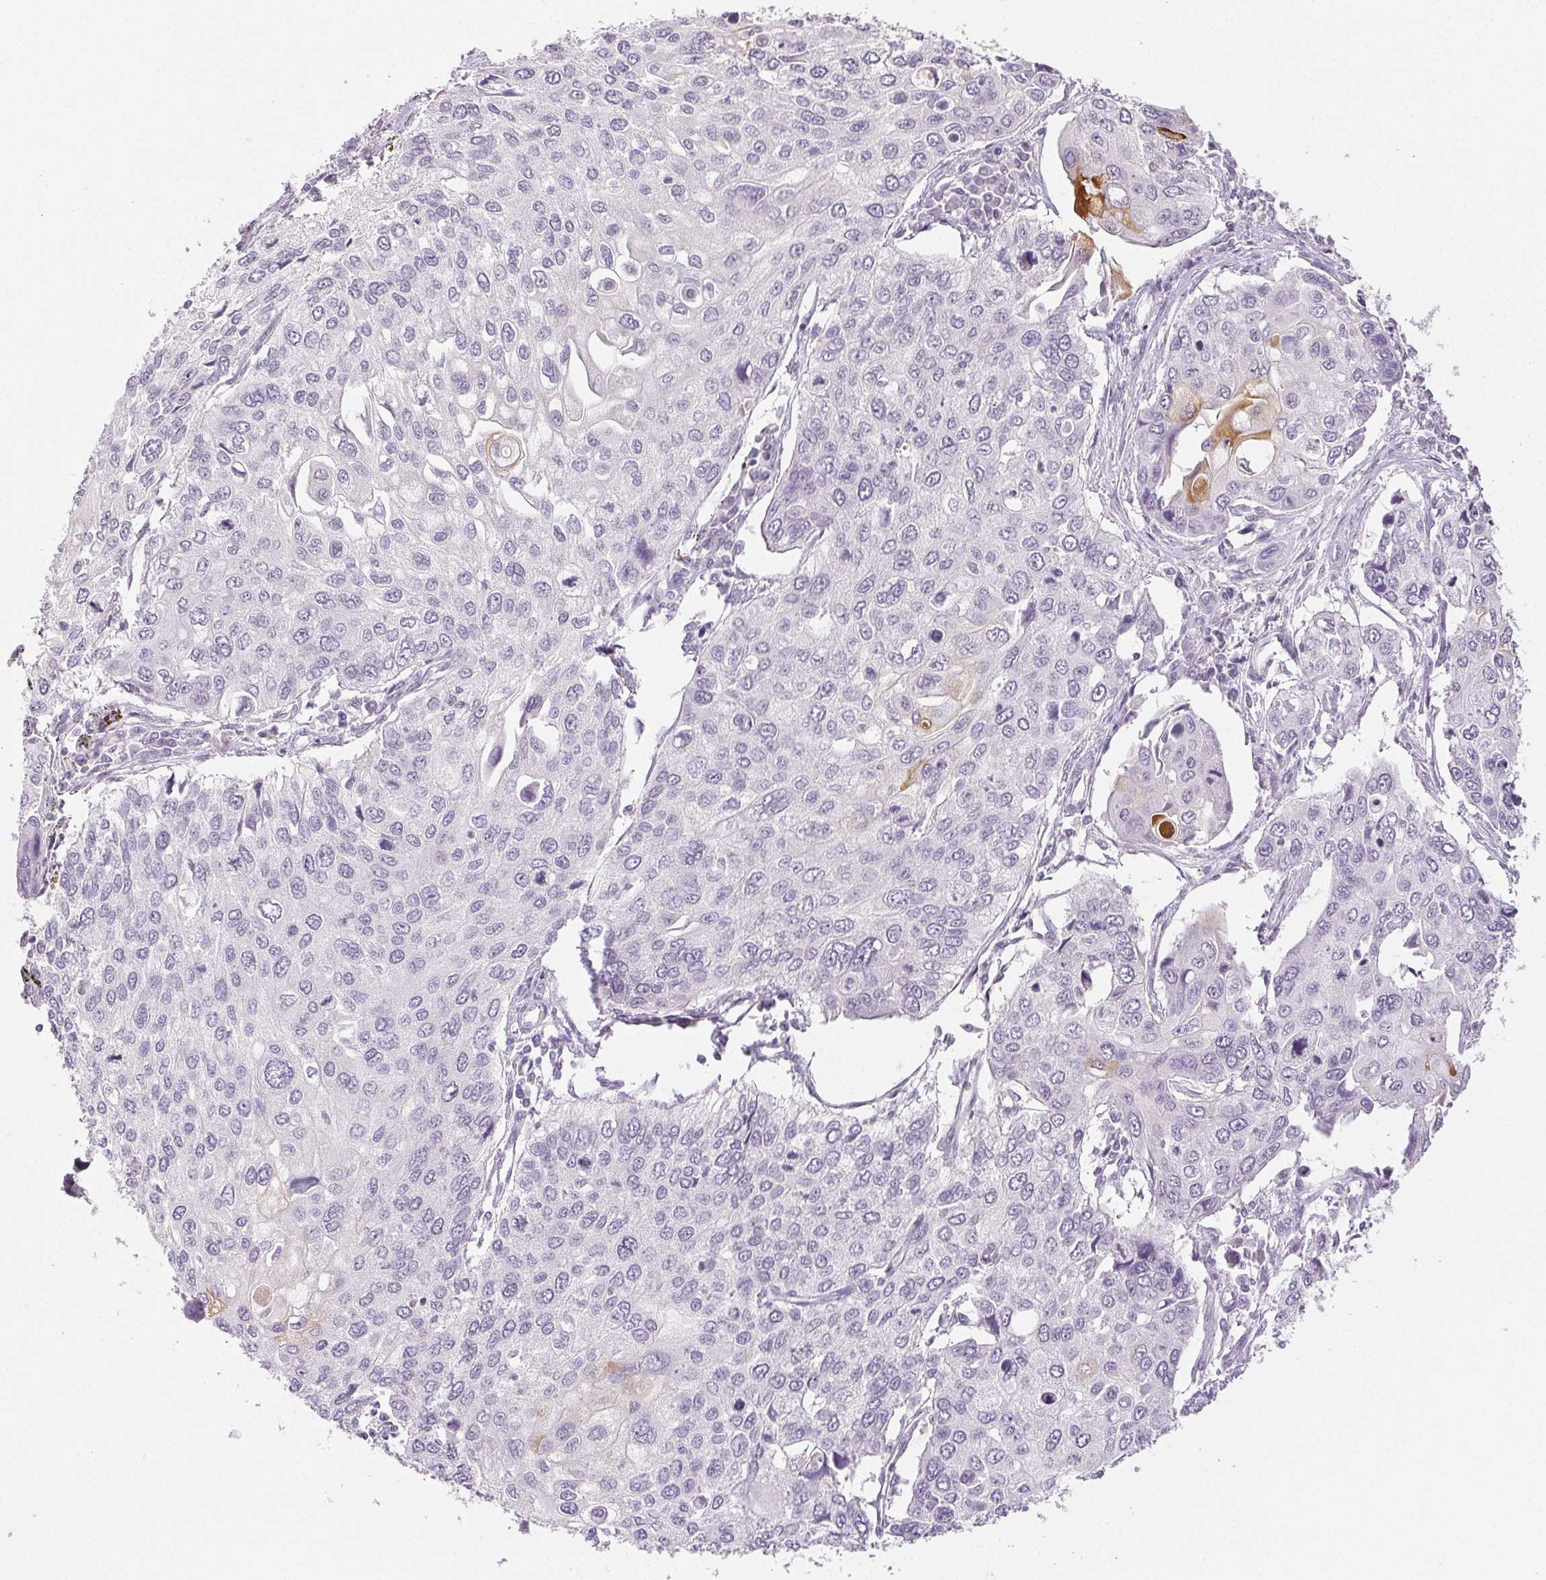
{"staining": {"intensity": "weak", "quantity": "<25%", "location": "cytoplasmic/membranous"}, "tissue": "lung cancer", "cell_type": "Tumor cells", "image_type": "cancer", "snomed": [{"axis": "morphology", "description": "Squamous cell carcinoma, NOS"}, {"axis": "morphology", "description": "Squamous cell carcinoma, metastatic, NOS"}, {"axis": "topography", "description": "Lung"}], "caption": "High magnification brightfield microscopy of squamous cell carcinoma (lung) stained with DAB (3,3'-diaminobenzidine) (brown) and counterstained with hematoxylin (blue): tumor cells show no significant staining. (DAB (3,3'-diaminobenzidine) IHC, high magnification).", "gene": "PI3", "patient": {"sex": "male", "age": 63}}